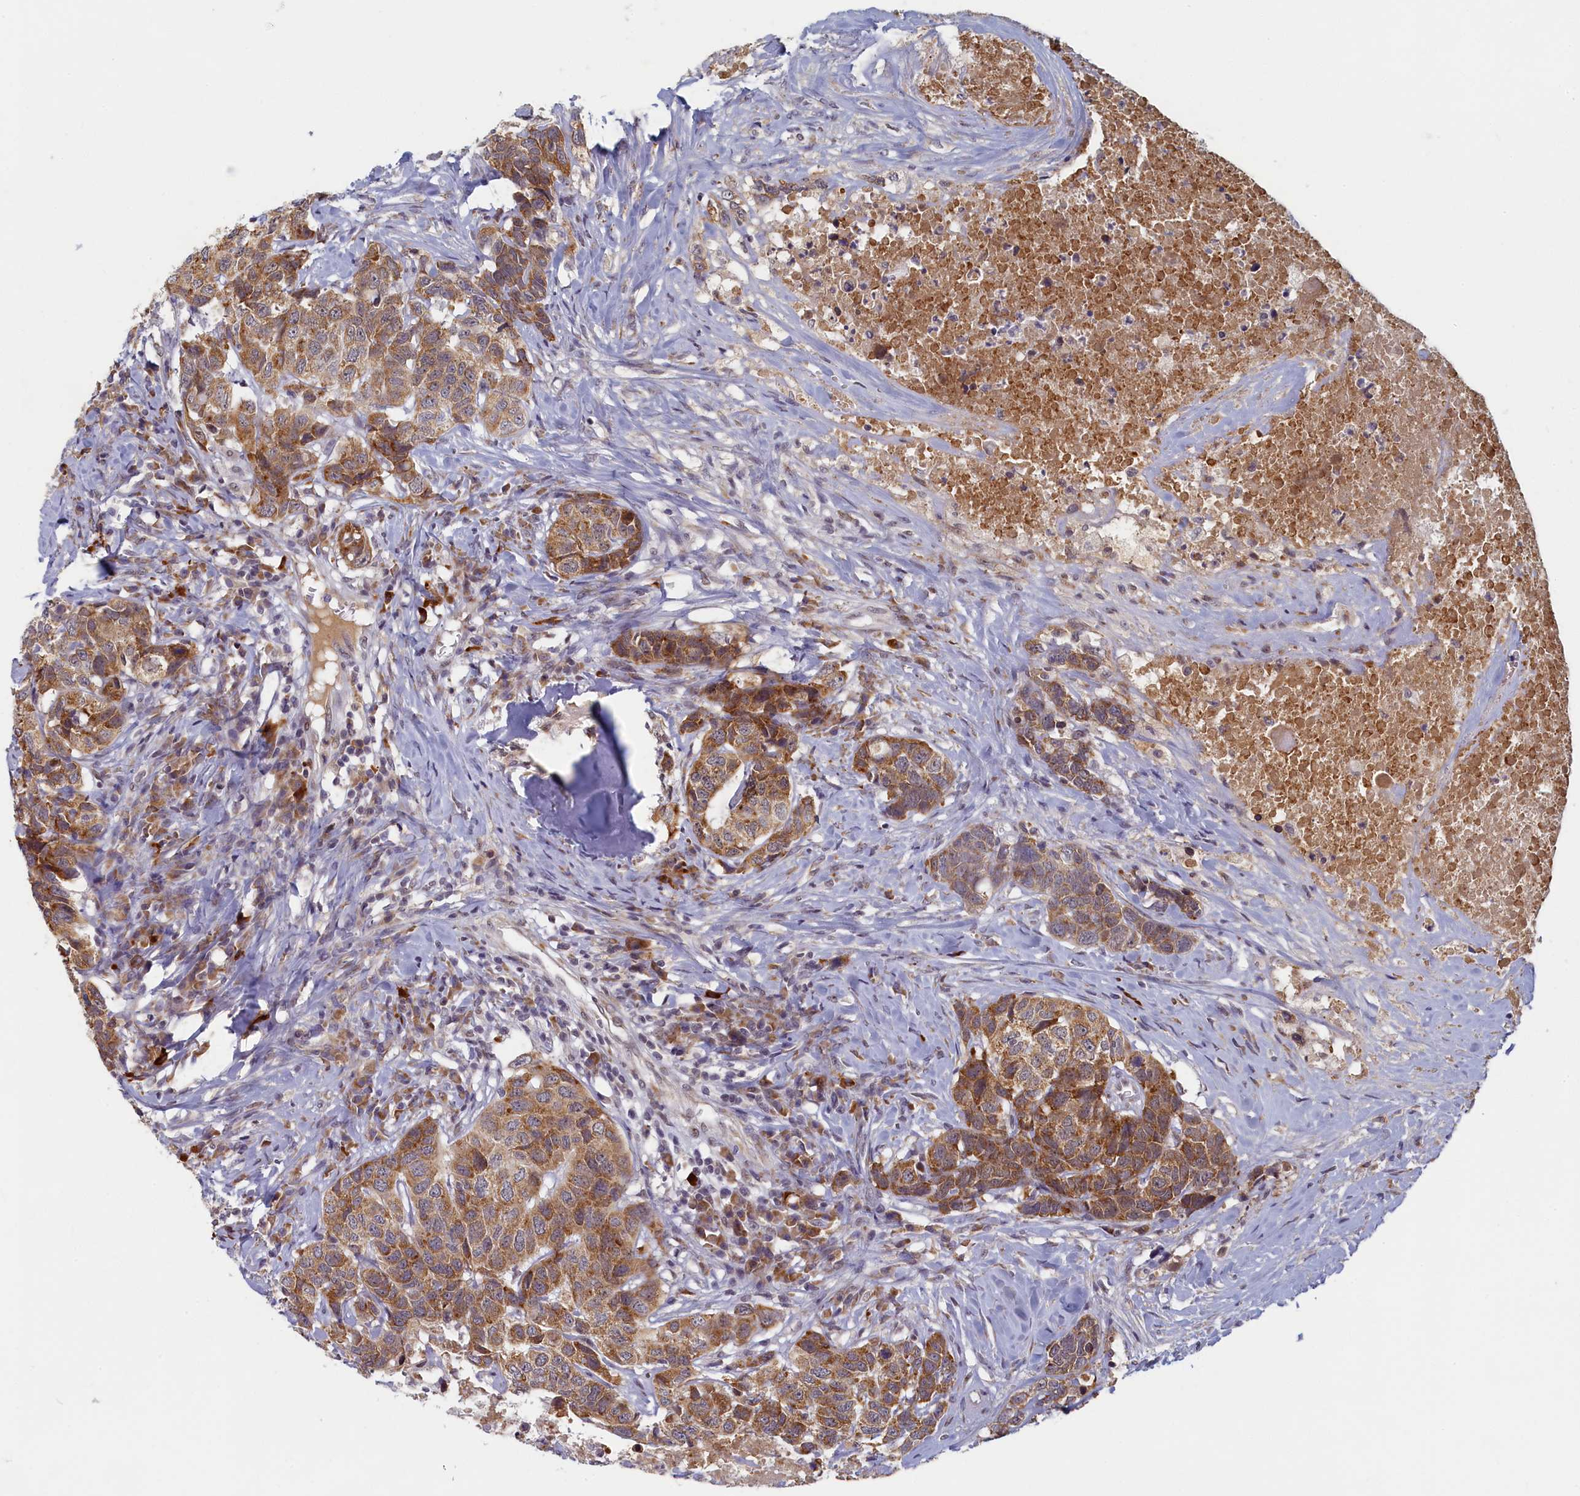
{"staining": {"intensity": "moderate", "quantity": ">75%", "location": "cytoplasmic/membranous"}, "tissue": "head and neck cancer", "cell_type": "Tumor cells", "image_type": "cancer", "snomed": [{"axis": "morphology", "description": "Squamous cell carcinoma, NOS"}, {"axis": "topography", "description": "Head-Neck"}], "caption": "Head and neck cancer tissue displays moderate cytoplasmic/membranous positivity in about >75% of tumor cells, visualized by immunohistochemistry.", "gene": "DNAJC17", "patient": {"sex": "male", "age": 66}}